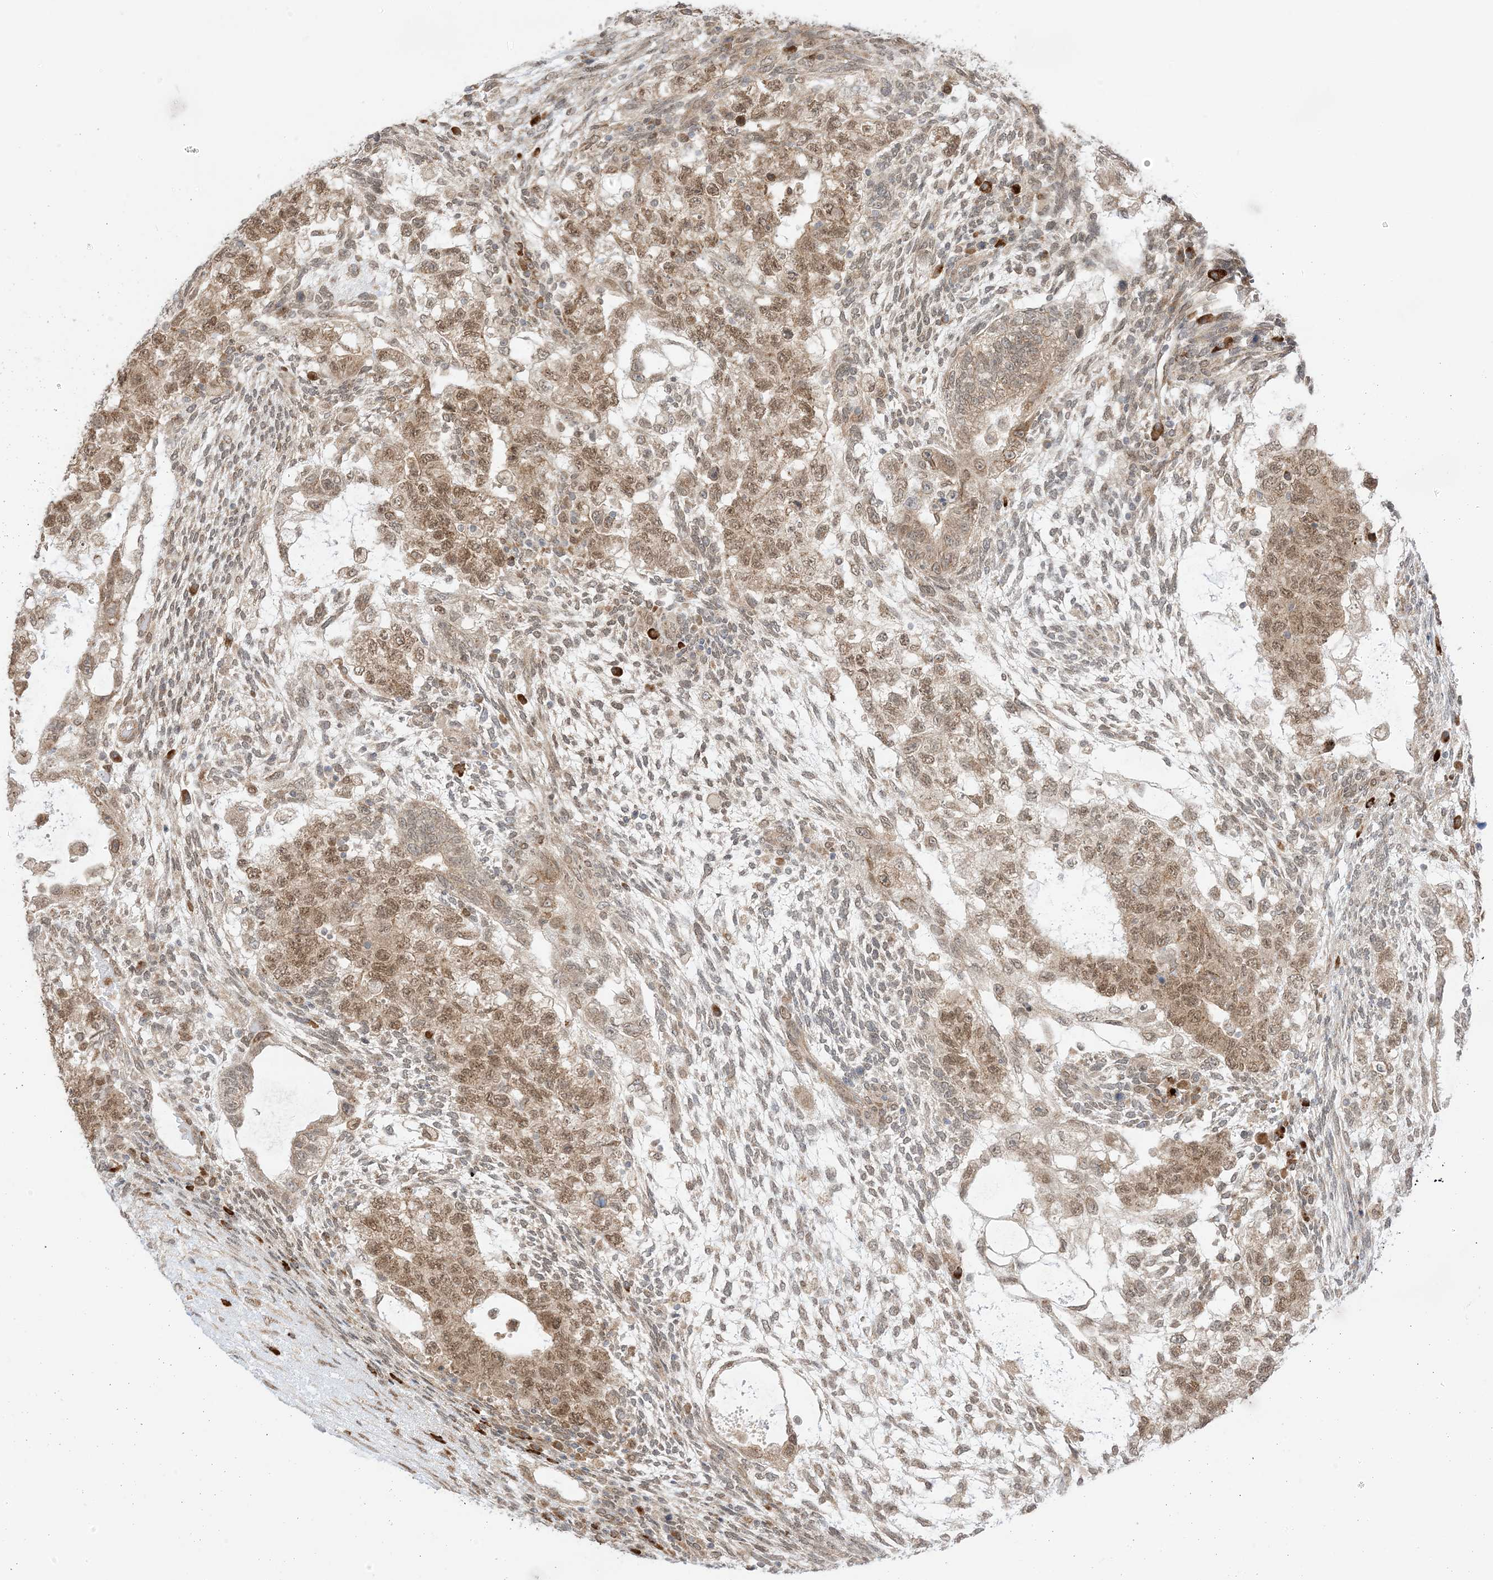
{"staining": {"intensity": "moderate", "quantity": ">75%", "location": "cytoplasmic/membranous,nuclear"}, "tissue": "testis cancer", "cell_type": "Tumor cells", "image_type": "cancer", "snomed": [{"axis": "morphology", "description": "Normal tissue, NOS"}, {"axis": "morphology", "description": "Carcinoma, Embryonal, NOS"}, {"axis": "topography", "description": "Testis"}], "caption": "A micrograph showing moderate cytoplasmic/membranous and nuclear positivity in about >75% of tumor cells in embryonal carcinoma (testis), as visualized by brown immunohistochemical staining.", "gene": "UBE2E2", "patient": {"sex": "male", "age": 36}}